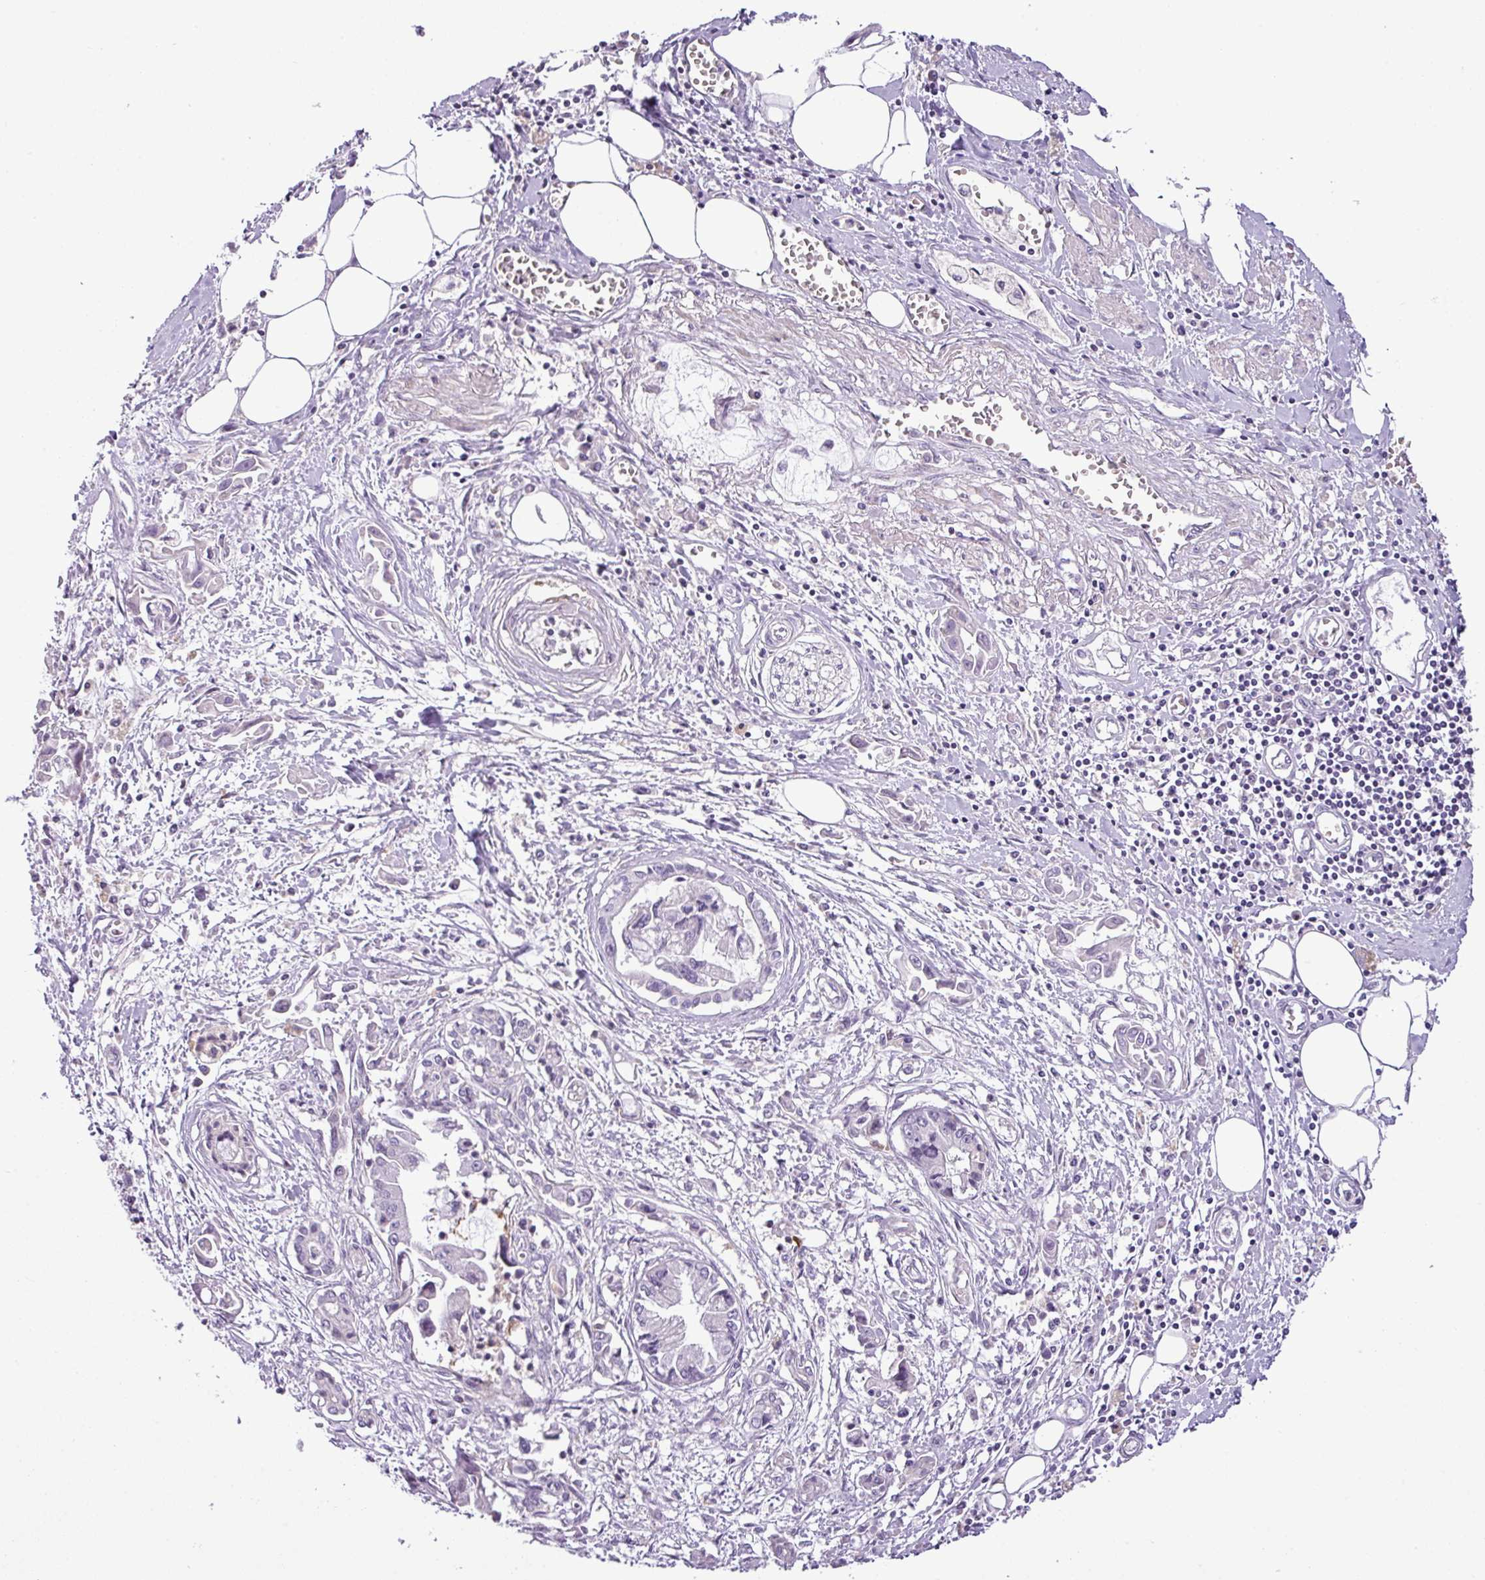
{"staining": {"intensity": "negative", "quantity": "none", "location": "none"}, "tissue": "pancreatic cancer", "cell_type": "Tumor cells", "image_type": "cancer", "snomed": [{"axis": "morphology", "description": "Adenocarcinoma, NOS"}, {"axis": "topography", "description": "Pancreas"}], "caption": "Immunohistochemical staining of pancreatic cancer reveals no significant staining in tumor cells.", "gene": "DNAJB13", "patient": {"sex": "male", "age": 84}}